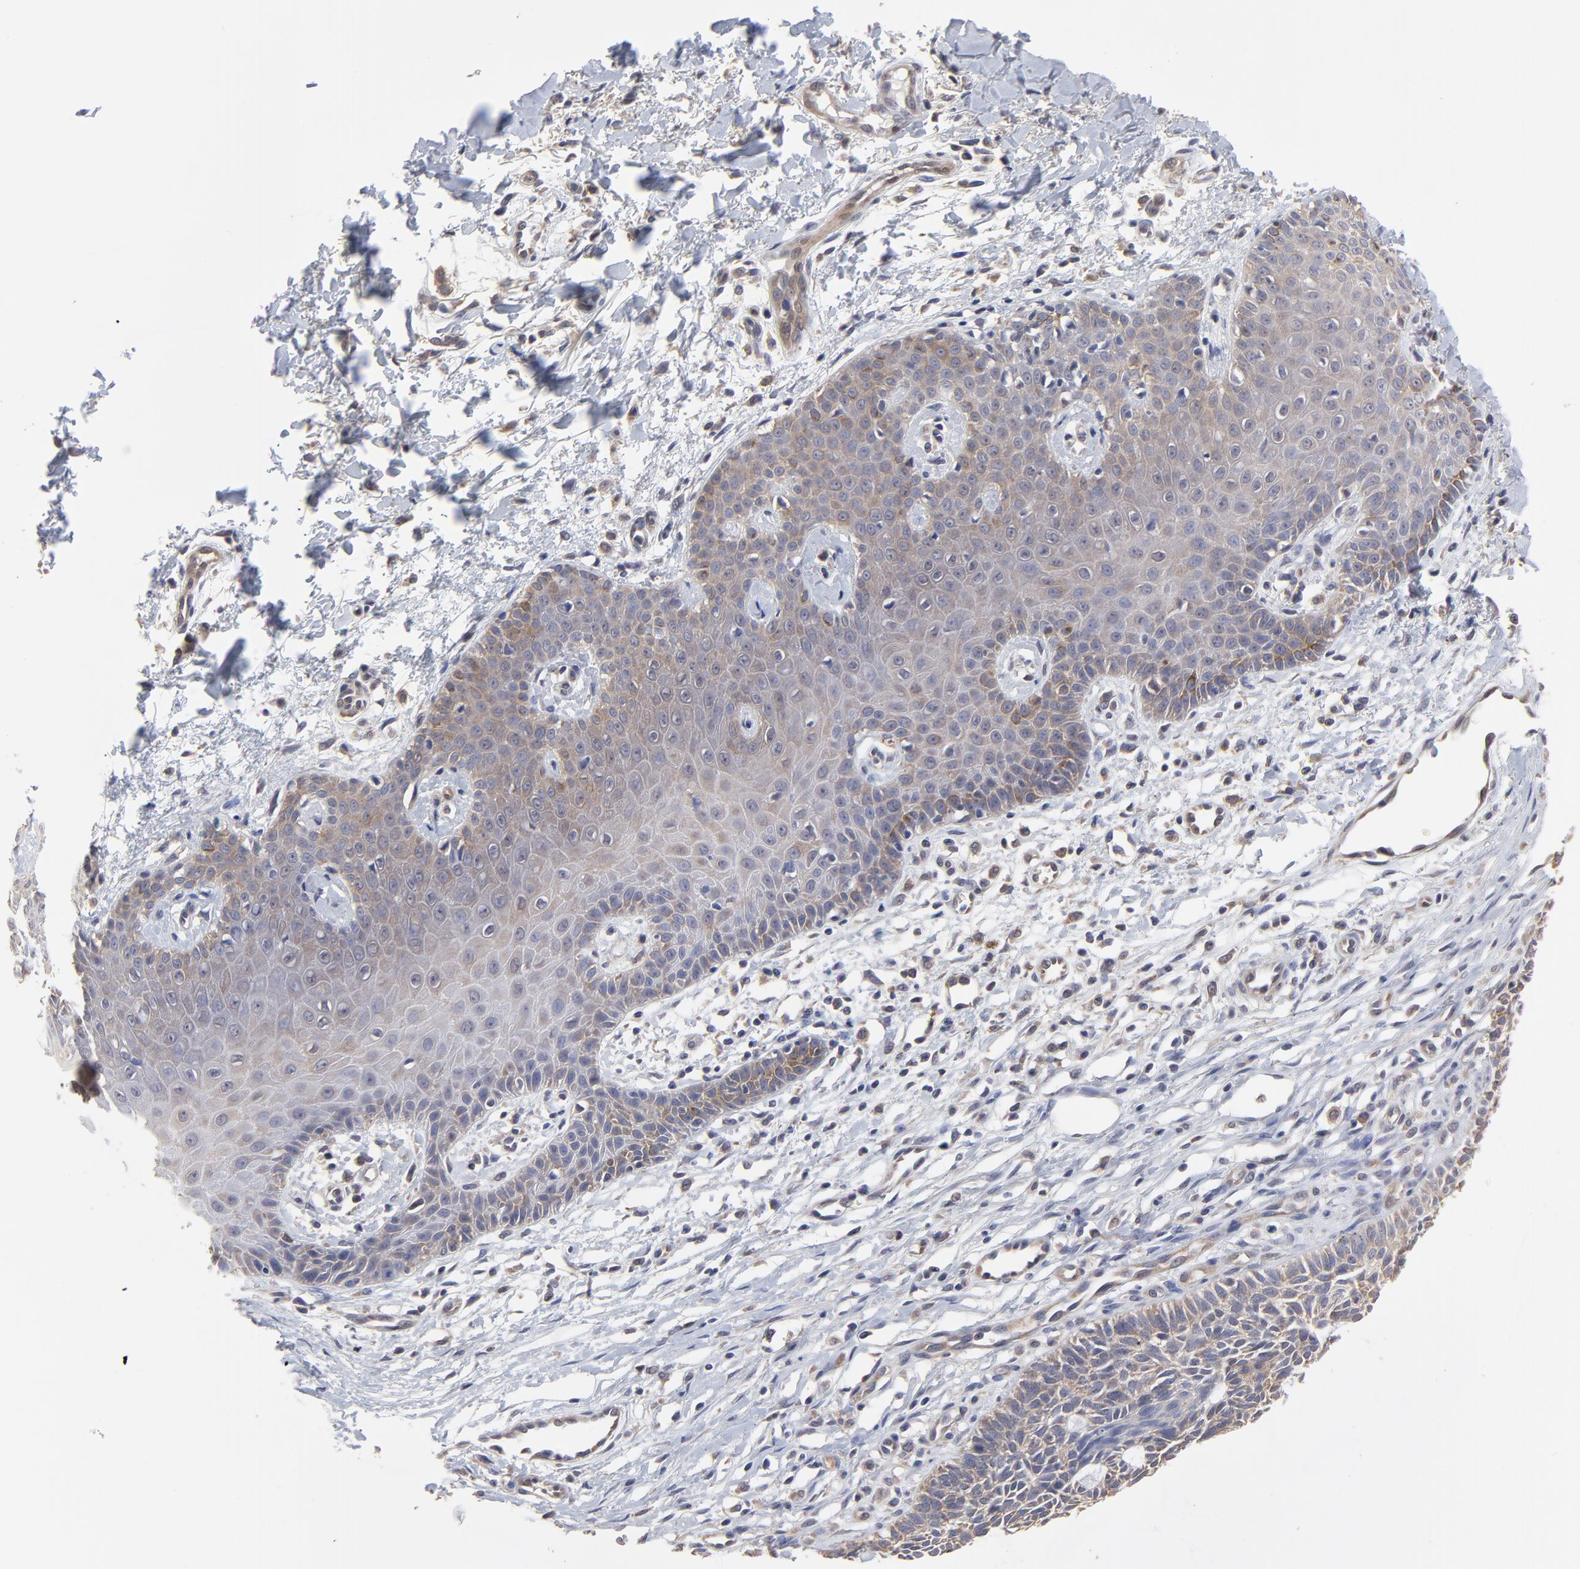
{"staining": {"intensity": "weak", "quantity": "25%-75%", "location": "cytoplasmic/membranous"}, "tissue": "skin cancer", "cell_type": "Tumor cells", "image_type": "cancer", "snomed": [{"axis": "morphology", "description": "Basal cell carcinoma"}, {"axis": "topography", "description": "Skin"}], "caption": "Human basal cell carcinoma (skin) stained with a protein marker shows weak staining in tumor cells.", "gene": "CCT2", "patient": {"sex": "male", "age": 67}}